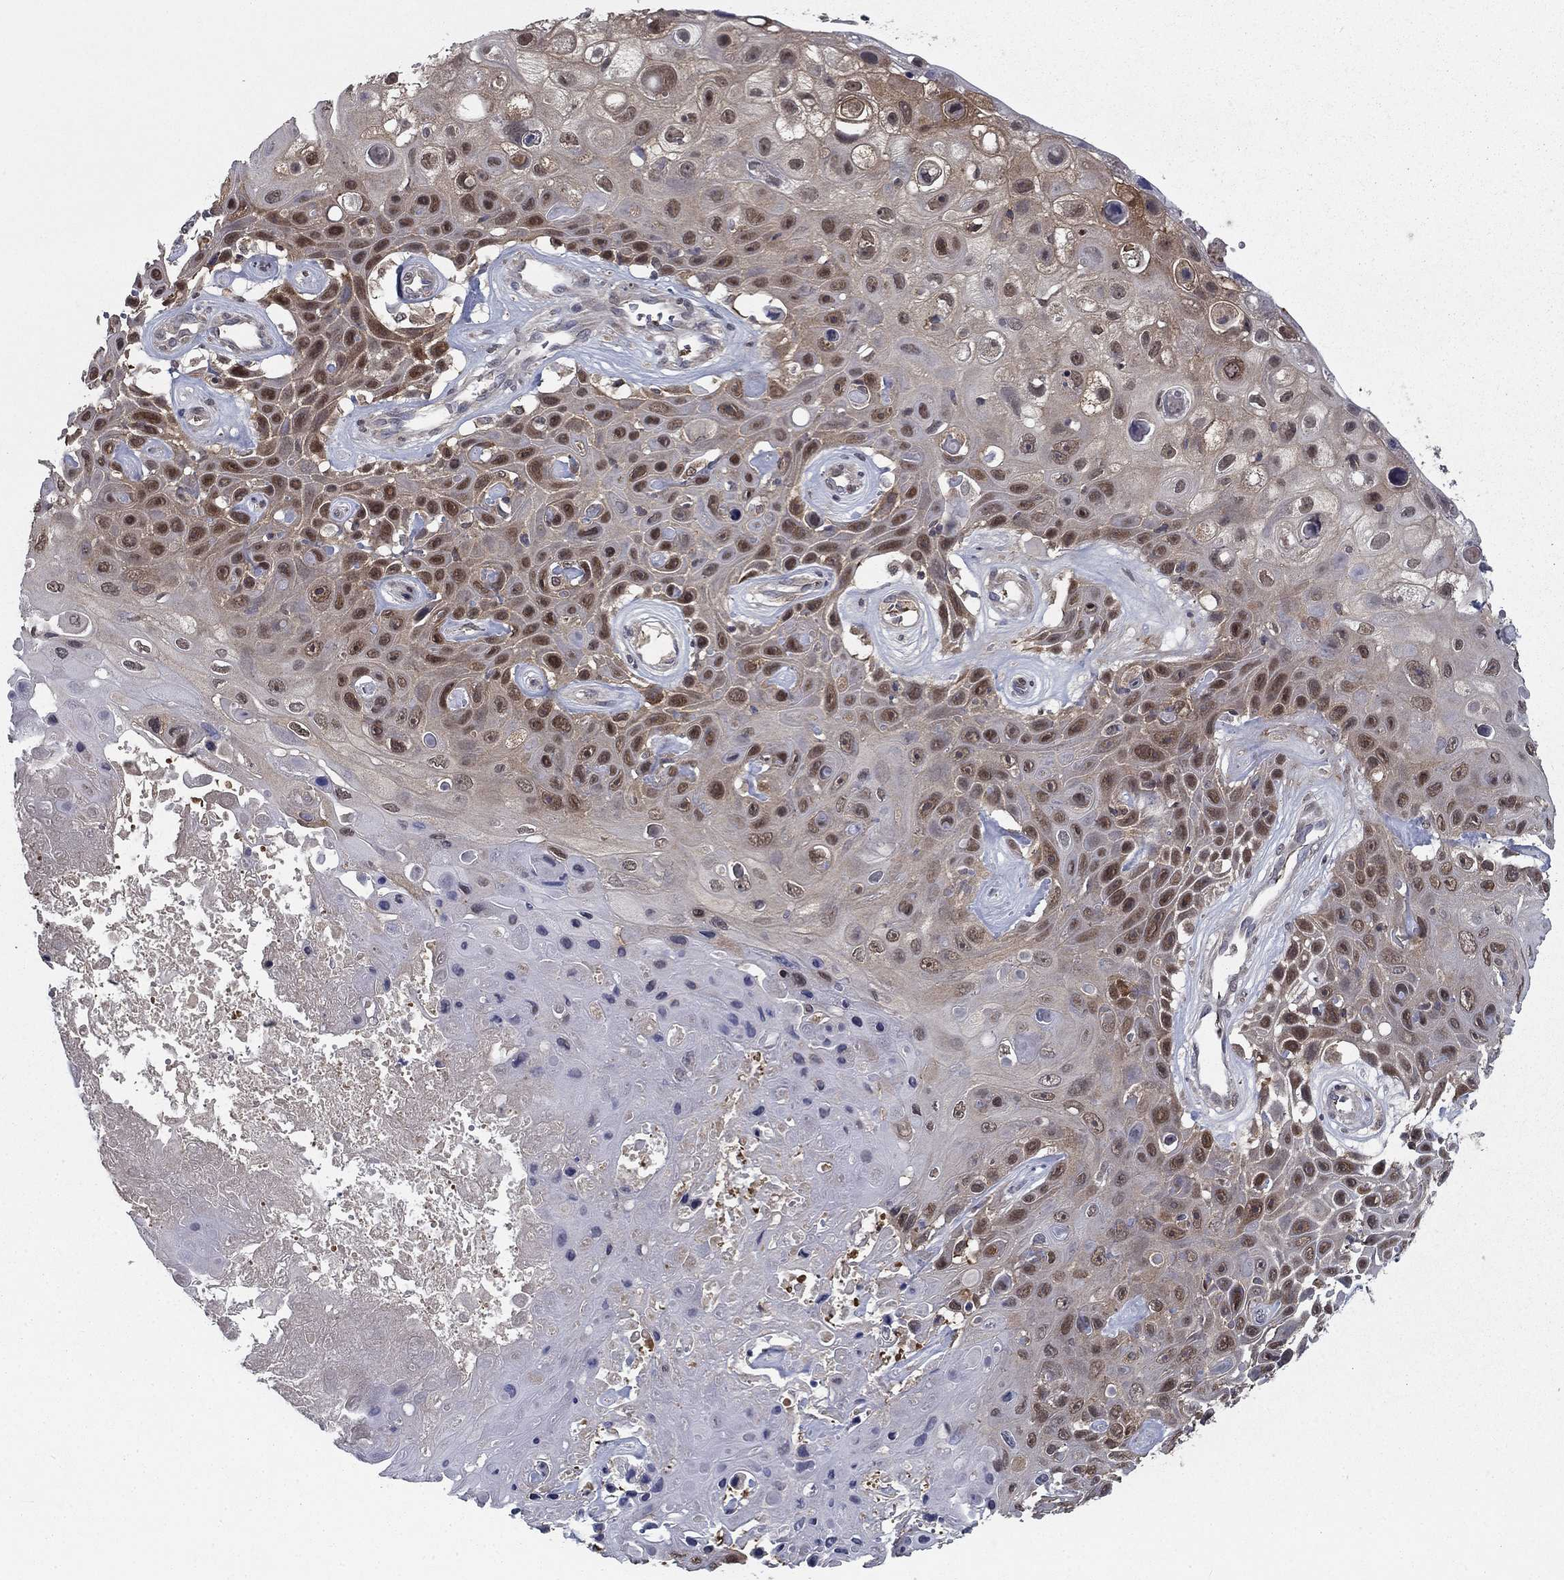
{"staining": {"intensity": "moderate", "quantity": "25%-75%", "location": "nuclear"}, "tissue": "skin cancer", "cell_type": "Tumor cells", "image_type": "cancer", "snomed": [{"axis": "morphology", "description": "Squamous cell carcinoma, NOS"}, {"axis": "topography", "description": "Skin"}], "caption": "Skin squamous cell carcinoma tissue demonstrates moderate nuclear positivity in about 25%-75% of tumor cells, visualized by immunohistochemistry. The staining was performed using DAB (3,3'-diaminobenzidine), with brown indicating positive protein expression. Nuclei are stained blue with hematoxylin.", "gene": "NIT2", "patient": {"sex": "male", "age": 82}}